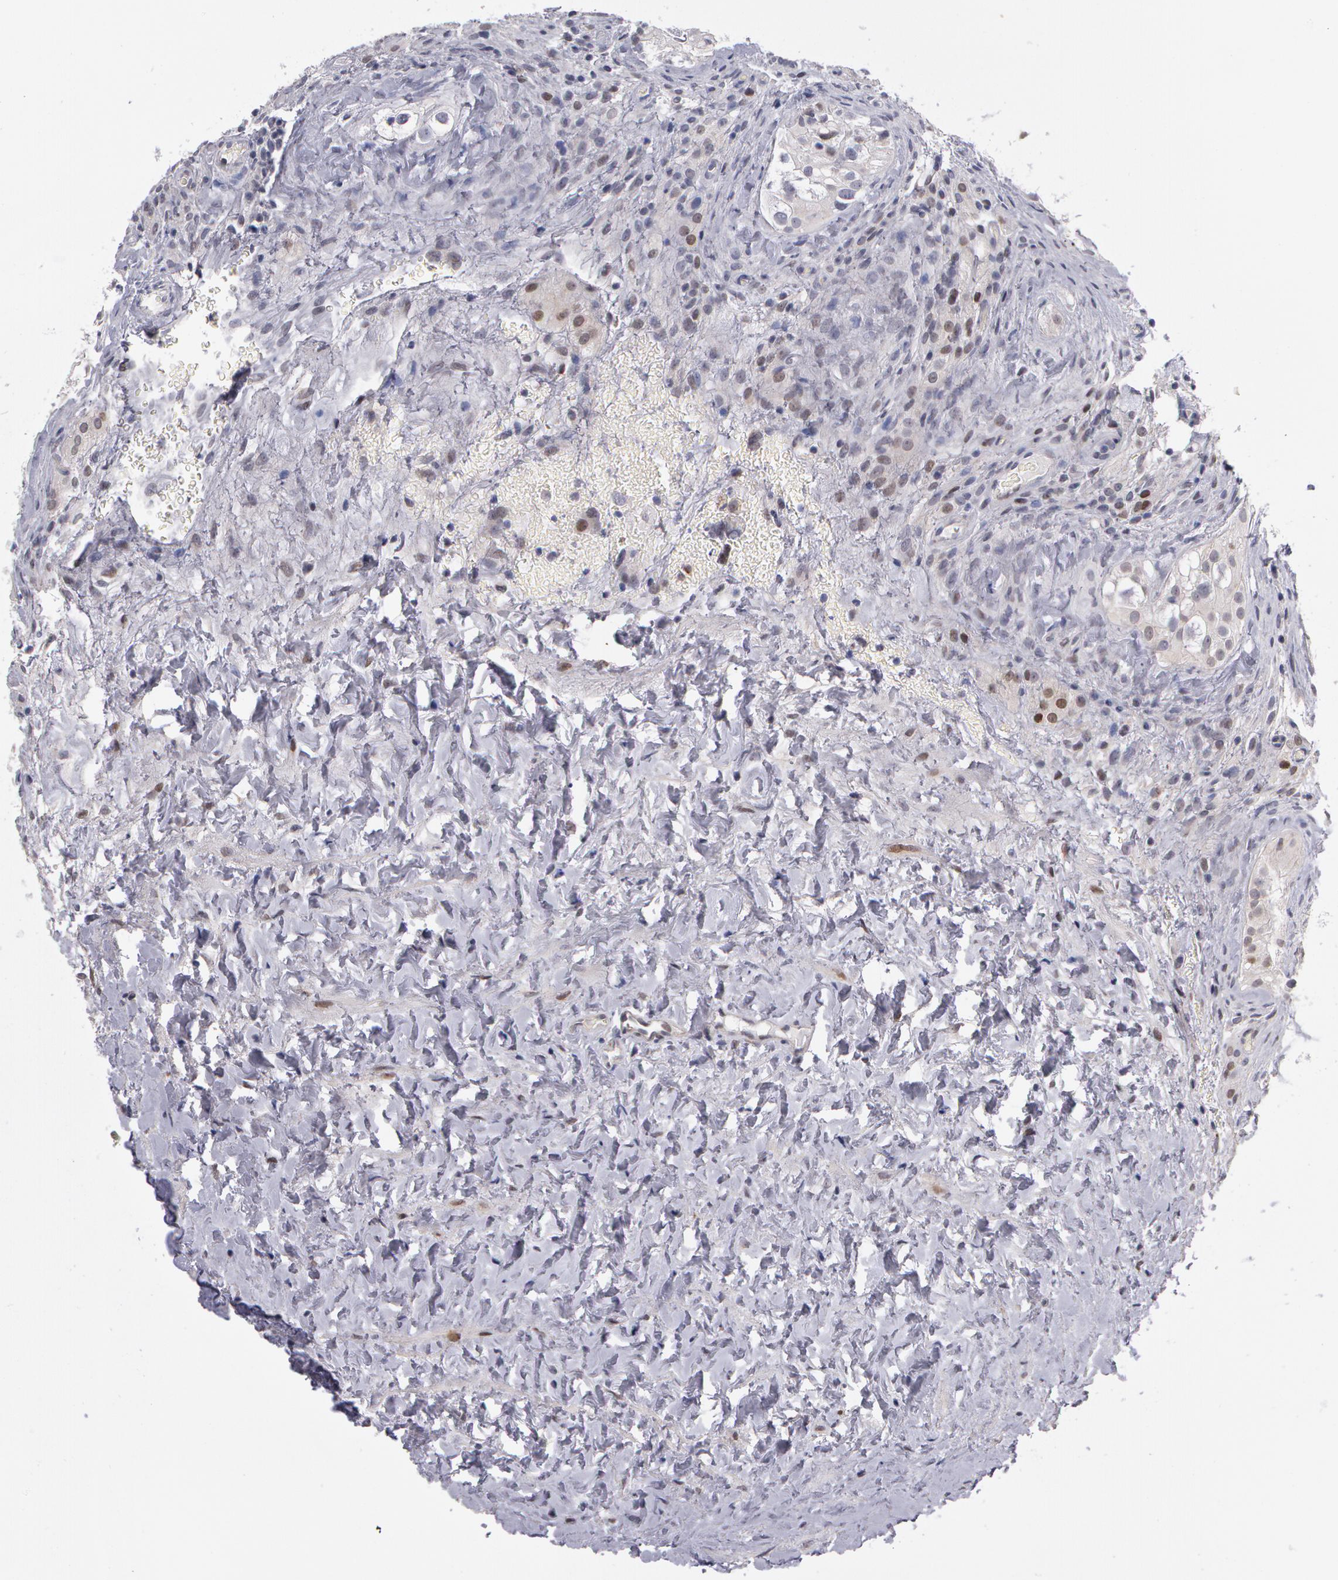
{"staining": {"intensity": "negative", "quantity": "none", "location": "none"}, "tissue": "testis cancer", "cell_type": "Tumor cells", "image_type": "cancer", "snomed": [{"axis": "morphology", "description": "Carcinoma, Embryonal, NOS"}, {"axis": "topography", "description": "Testis"}], "caption": "This is an immunohistochemistry (IHC) micrograph of testis embryonal carcinoma. There is no staining in tumor cells.", "gene": "PRICKLE1", "patient": {"sex": "male", "age": 31}}